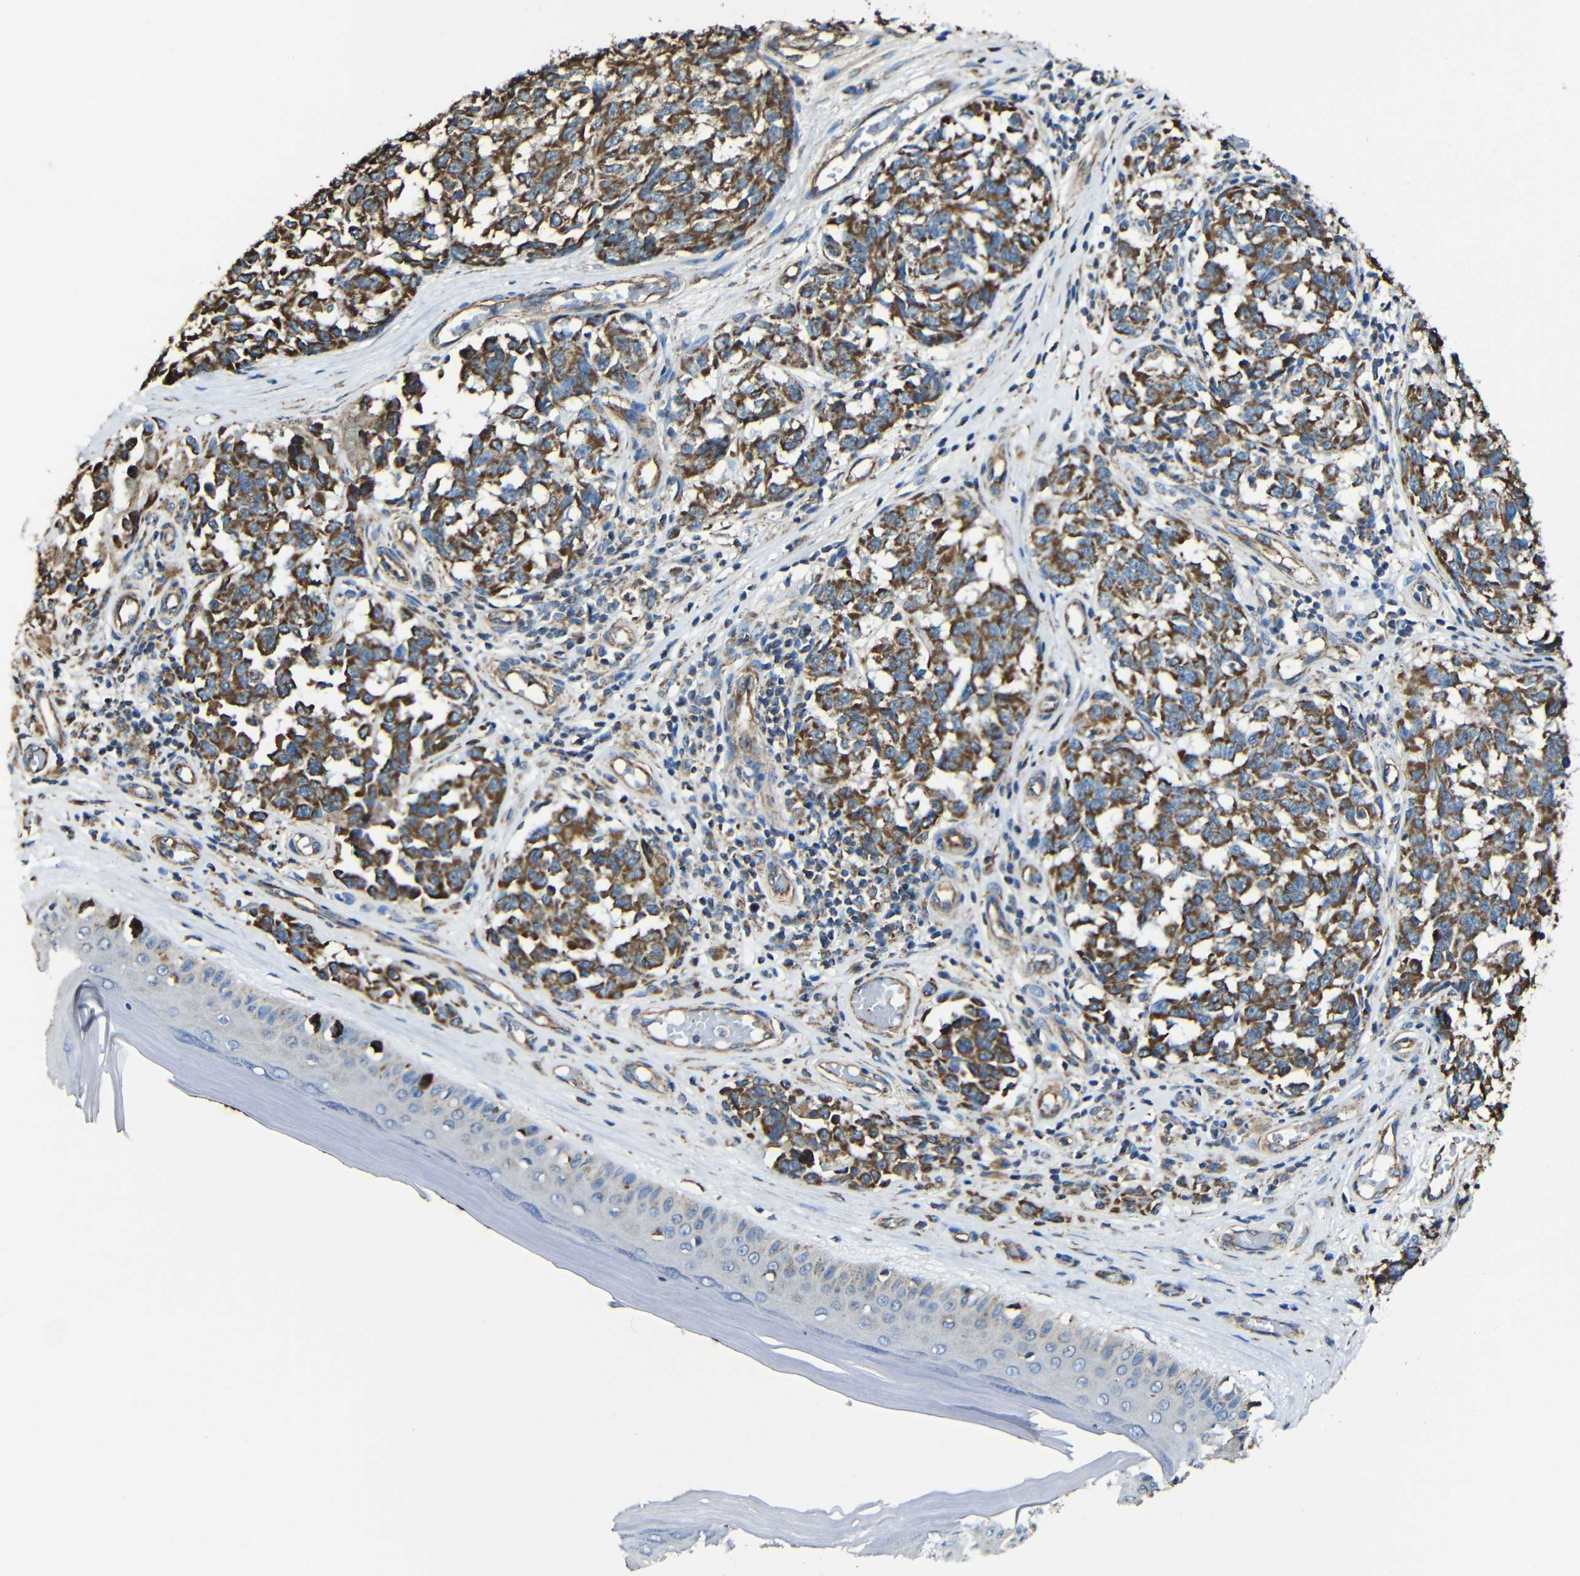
{"staining": {"intensity": "strong", "quantity": ">75%", "location": "cytoplasmic/membranous"}, "tissue": "melanoma", "cell_type": "Tumor cells", "image_type": "cancer", "snomed": [{"axis": "morphology", "description": "Malignant melanoma, NOS"}, {"axis": "topography", "description": "Skin"}], "caption": "About >75% of tumor cells in human malignant melanoma exhibit strong cytoplasmic/membranous protein expression as visualized by brown immunohistochemical staining.", "gene": "INTS6L", "patient": {"sex": "female", "age": 64}}